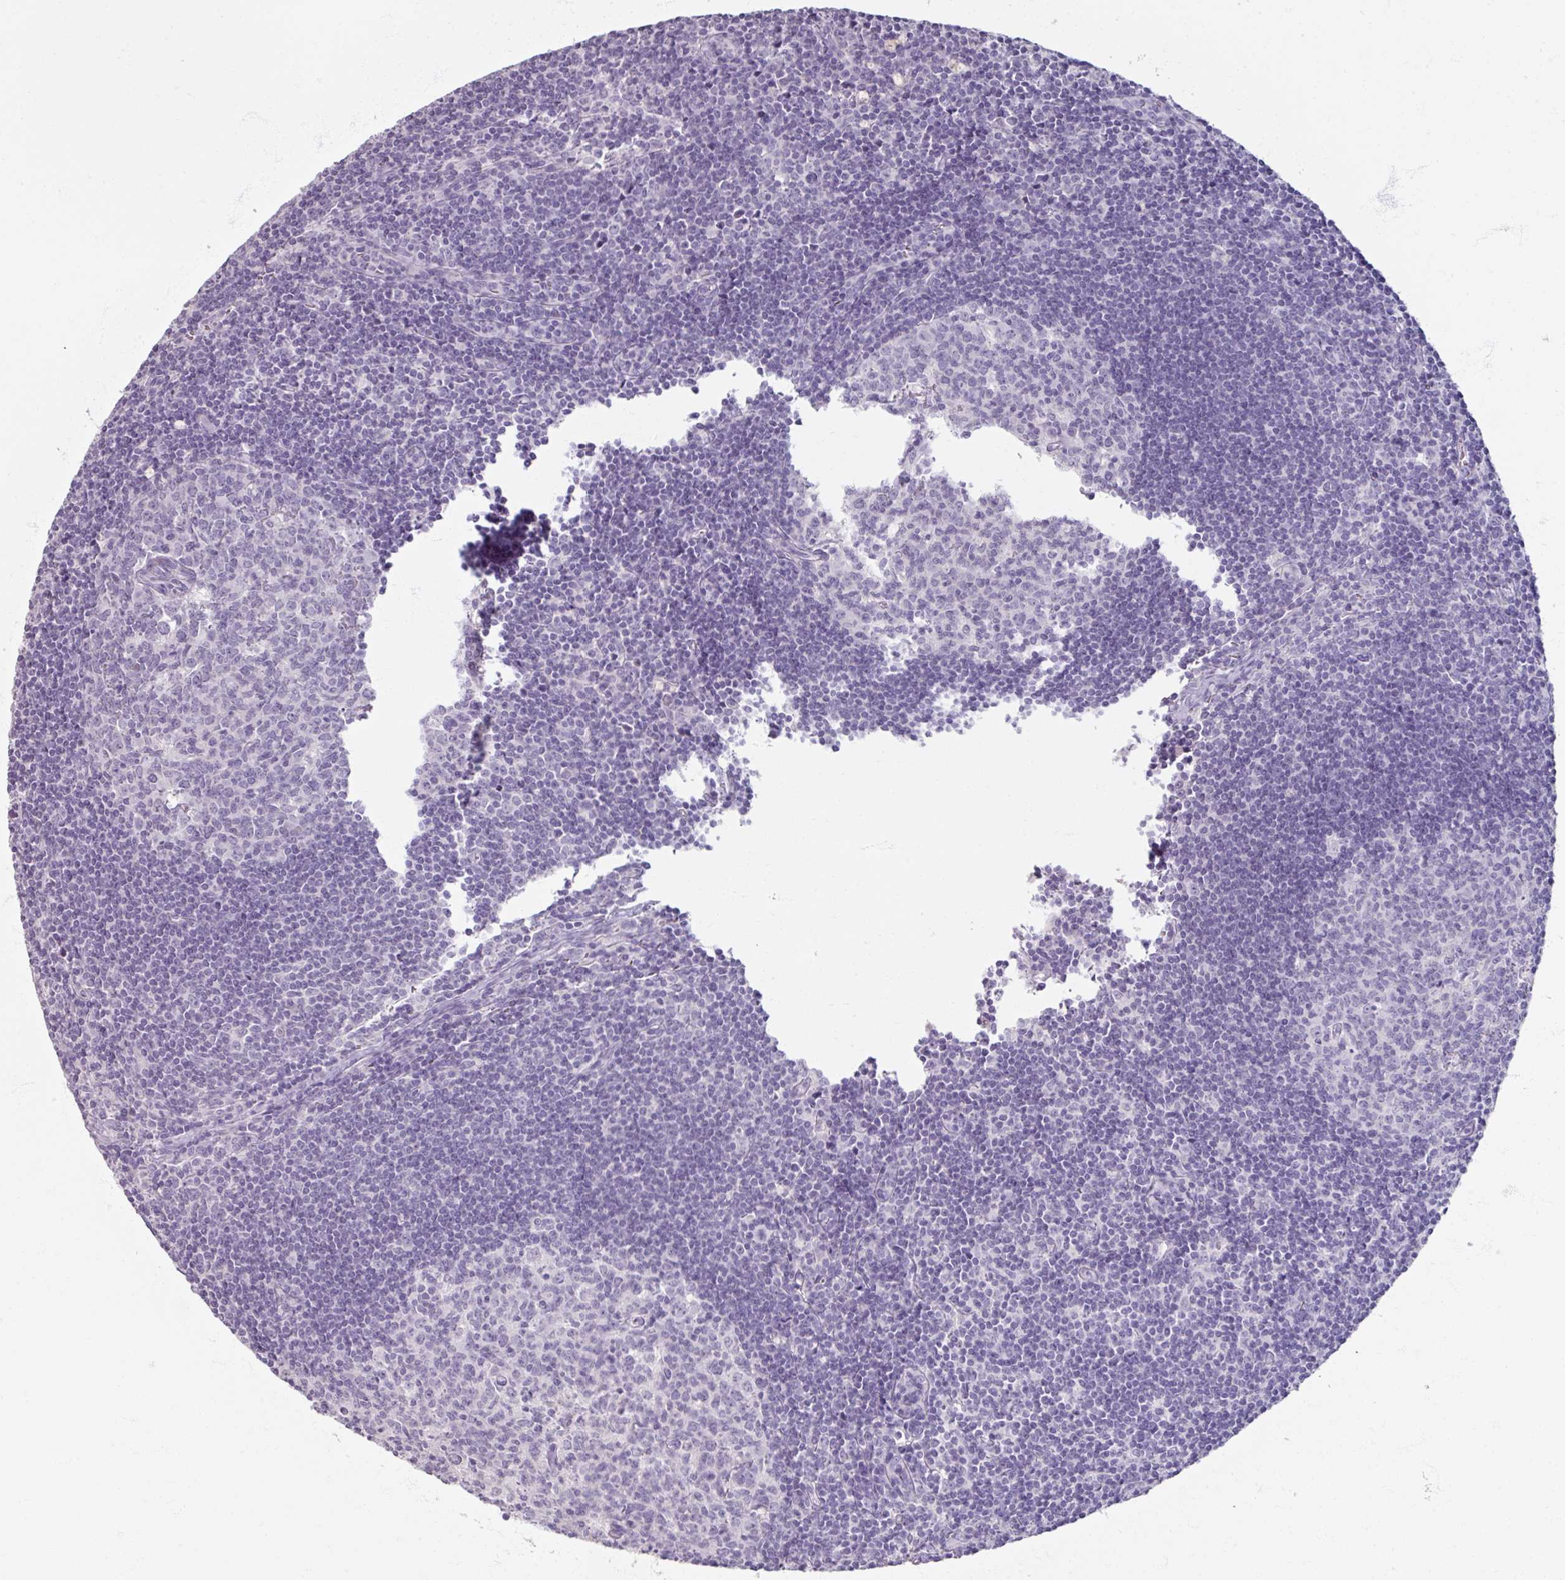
{"staining": {"intensity": "negative", "quantity": "none", "location": "none"}, "tissue": "lymph node", "cell_type": "Germinal center cells", "image_type": "normal", "snomed": [{"axis": "morphology", "description": "Normal tissue, NOS"}, {"axis": "topography", "description": "Lymph node"}], "caption": "High magnification brightfield microscopy of normal lymph node stained with DAB (3,3'-diaminobenzidine) (brown) and counterstained with hematoxylin (blue): germinal center cells show no significant positivity. Brightfield microscopy of immunohistochemistry stained with DAB (3,3'-diaminobenzidine) (brown) and hematoxylin (blue), captured at high magnification.", "gene": "TG", "patient": {"sex": "female", "age": 29}}